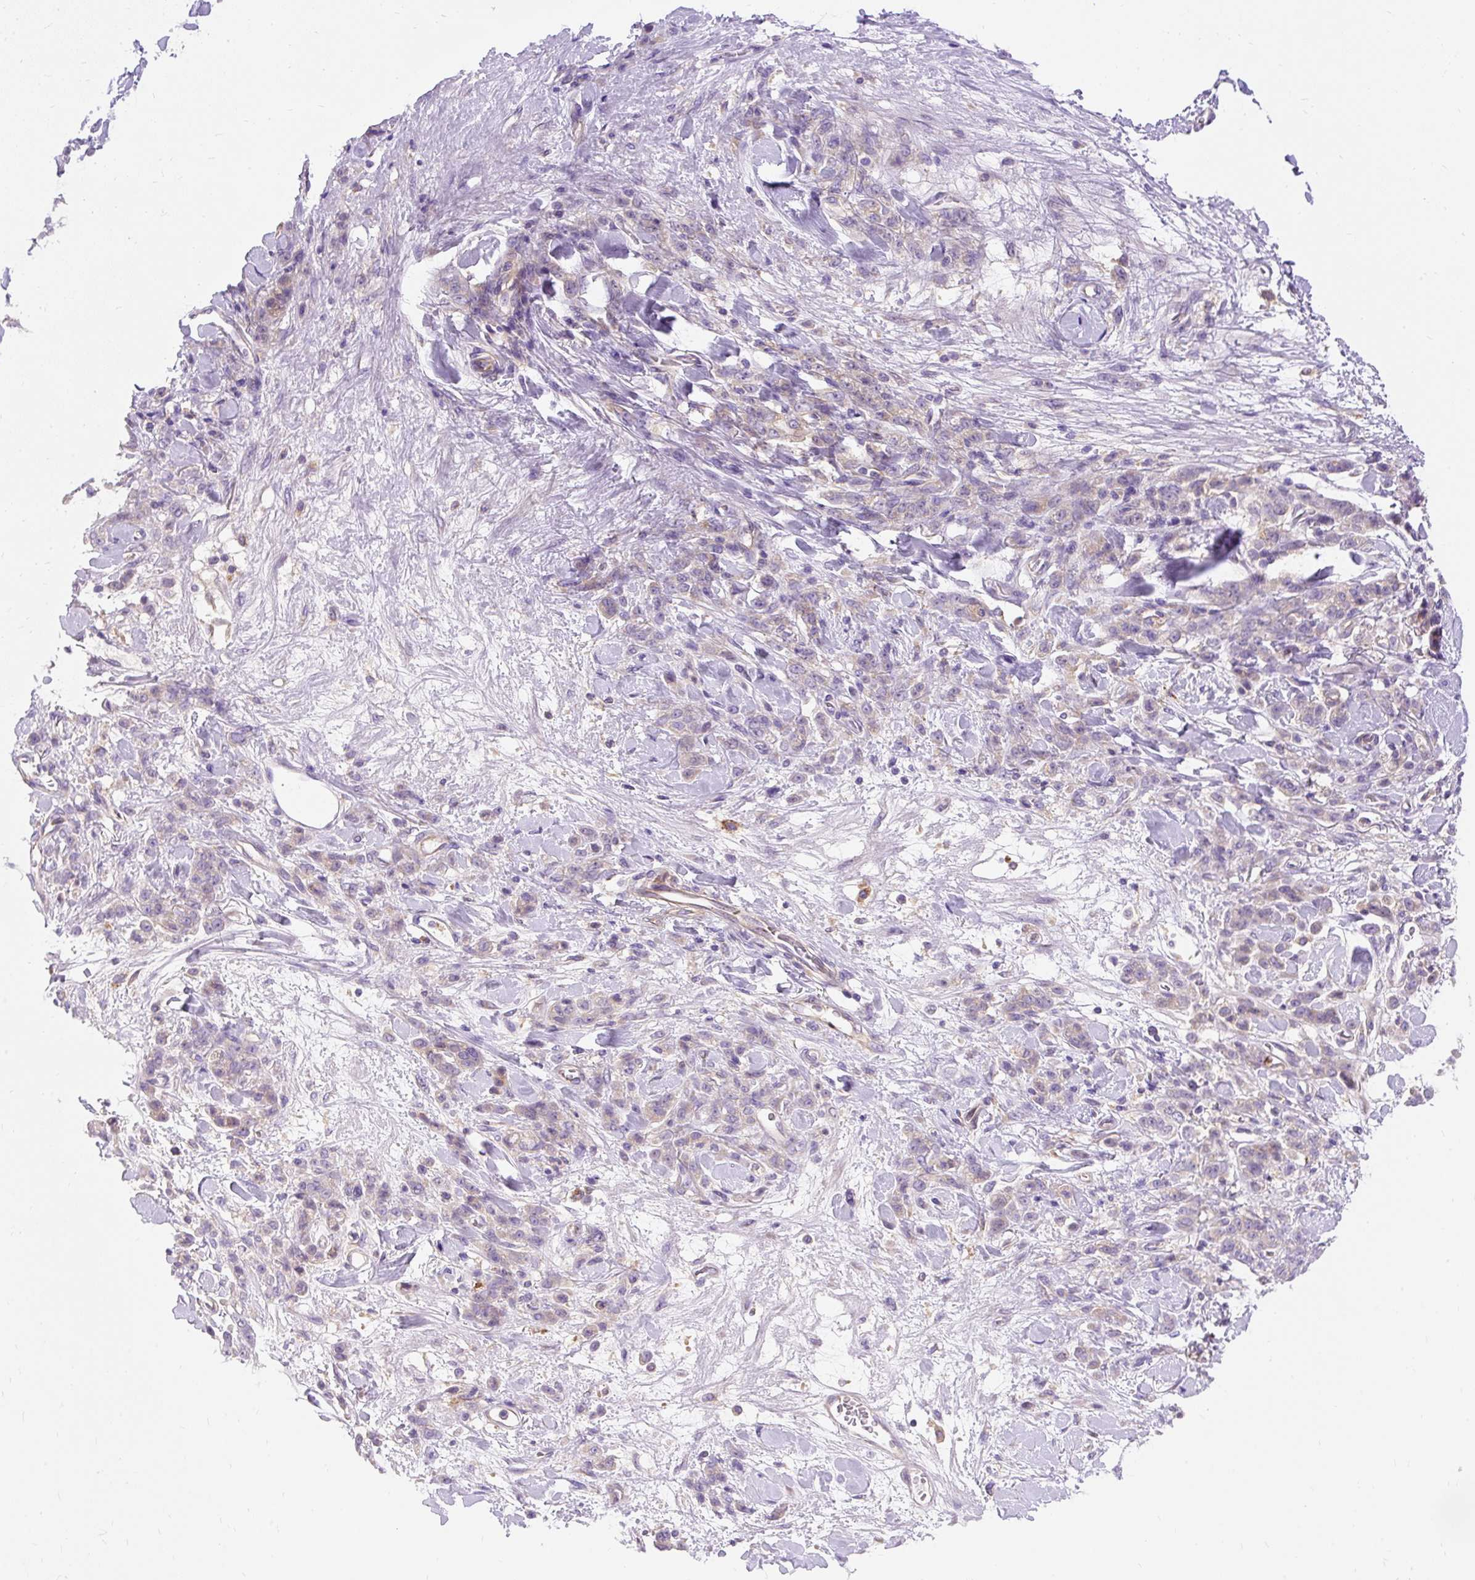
{"staining": {"intensity": "negative", "quantity": "none", "location": "none"}, "tissue": "stomach cancer", "cell_type": "Tumor cells", "image_type": "cancer", "snomed": [{"axis": "morphology", "description": "Normal tissue, NOS"}, {"axis": "morphology", "description": "Adenocarcinoma, NOS"}, {"axis": "topography", "description": "Stomach"}], "caption": "This is an IHC micrograph of stomach cancer. There is no expression in tumor cells.", "gene": "OR4K15", "patient": {"sex": "male", "age": 82}}